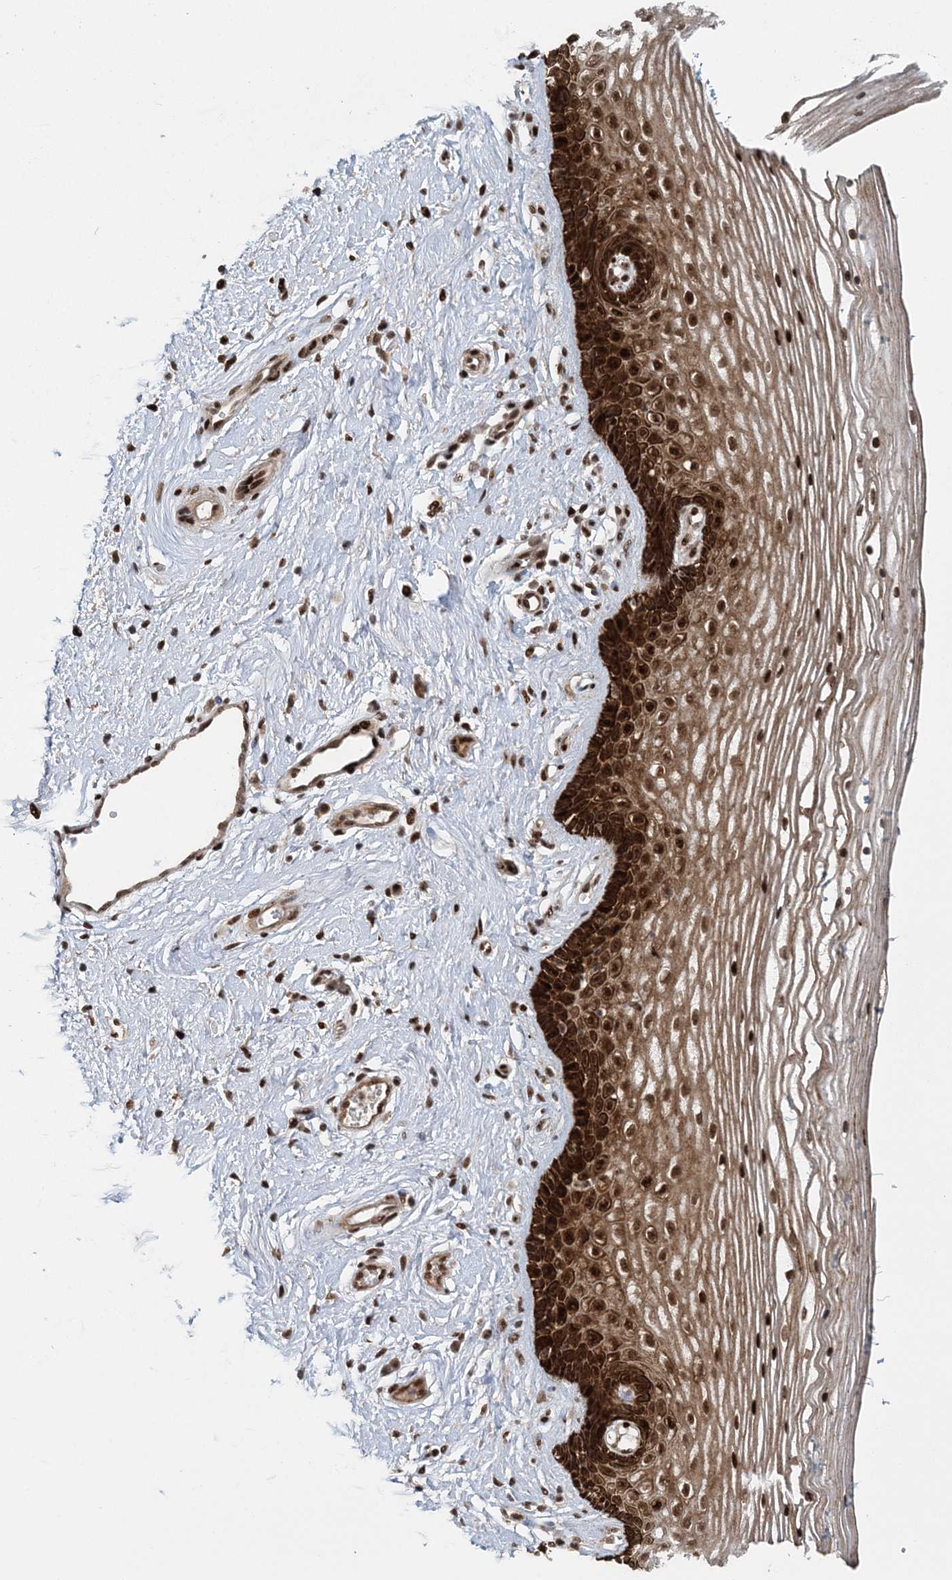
{"staining": {"intensity": "strong", "quantity": ">75%", "location": "cytoplasmic/membranous,nuclear"}, "tissue": "vagina", "cell_type": "Squamous epithelial cells", "image_type": "normal", "snomed": [{"axis": "morphology", "description": "Normal tissue, NOS"}, {"axis": "topography", "description": "Vagina"}], "caption": "IHC (DAB (3,3'-diaminobenzidine)) staining of benign vagina reveals strong cytoplasmic/membranous,nuclear protein positivity in about >75% of squamous epithelial cells.", "gene": "CWC22", "patient": {"sex": "female", "age": 46}}